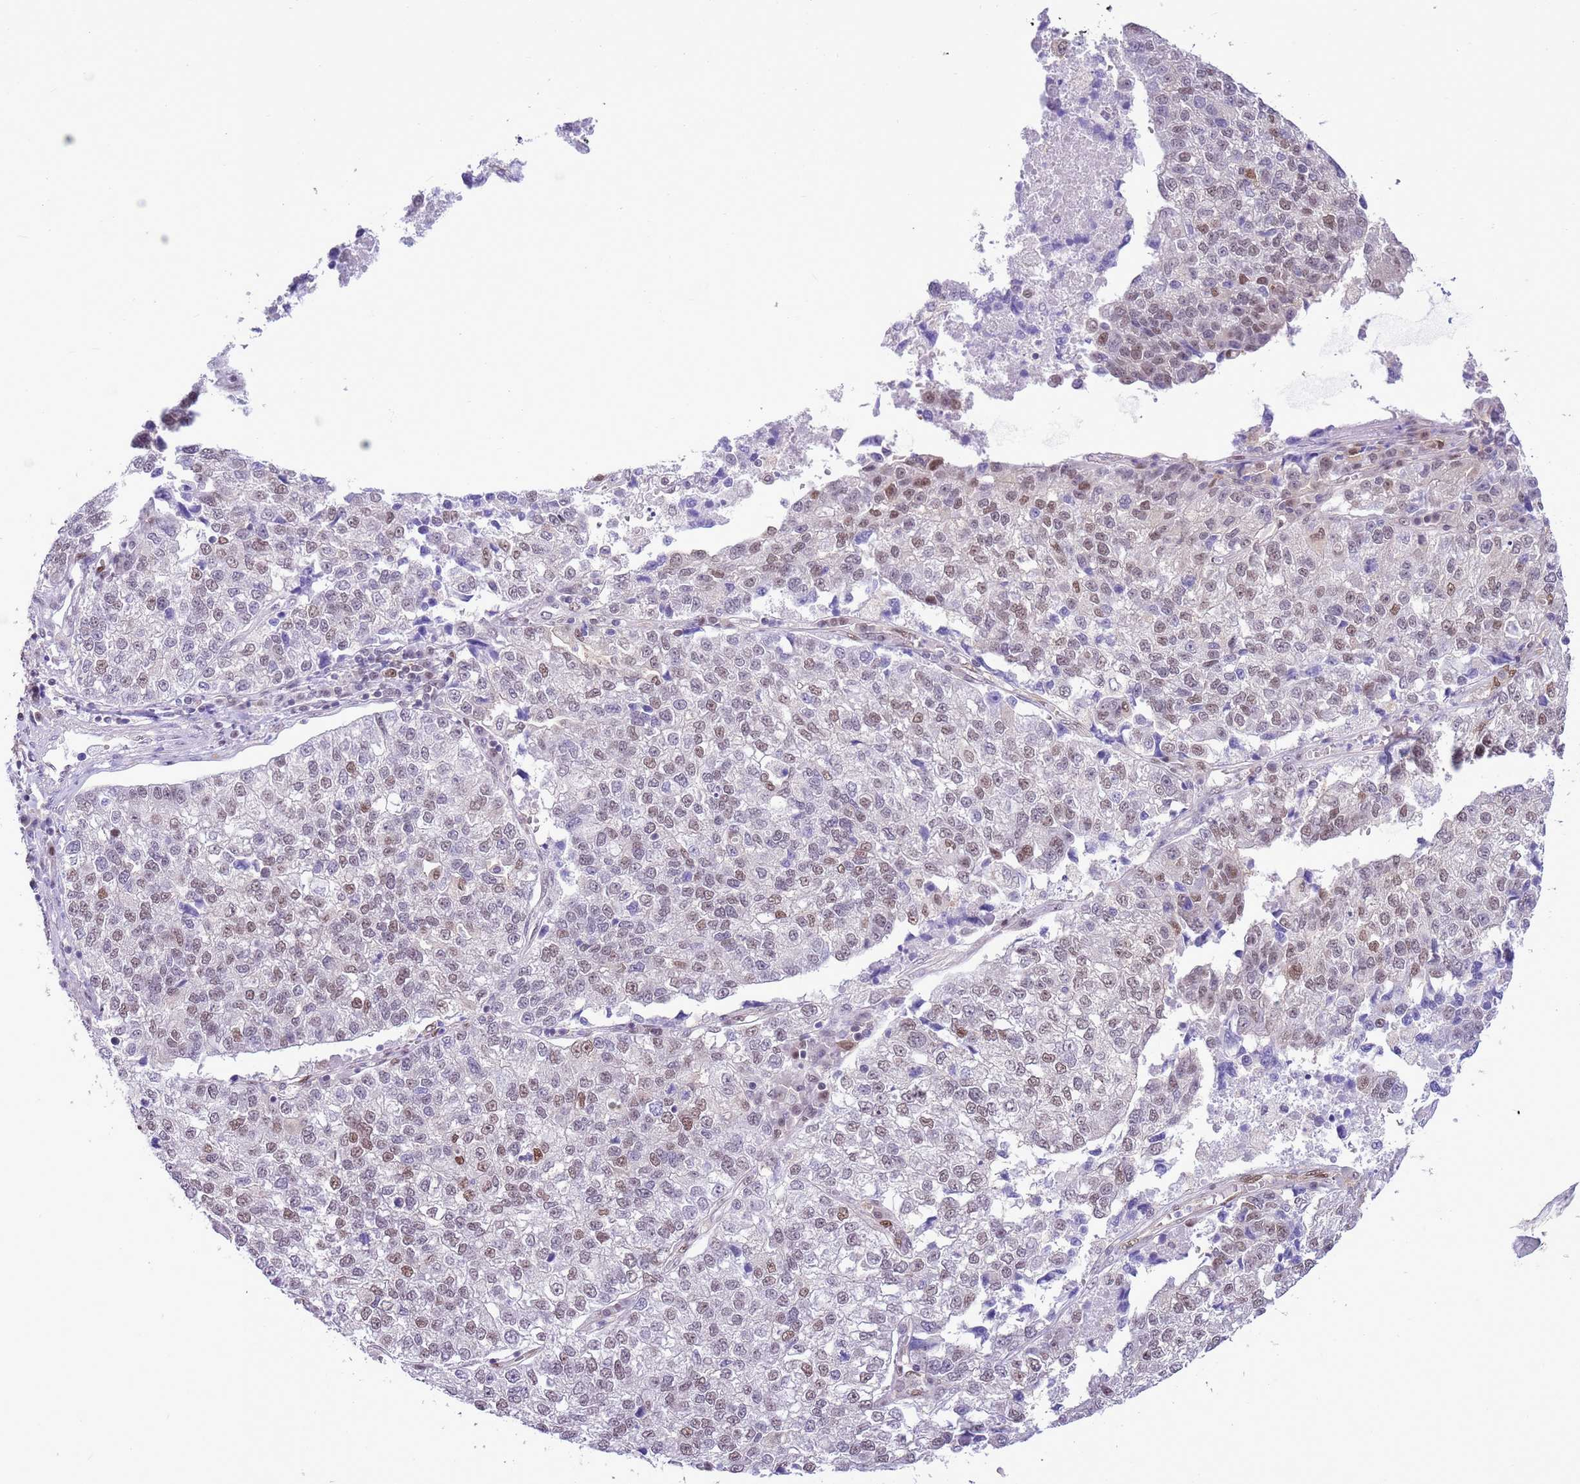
{"staining": {"intensity": "weak", "quantity": "25%-75%", "location": "nuclear"}, "tissue": "lung cancer", "cell_type": "Tumor cells", "image_type": "cancer", "snomed": [{"axis": "morphology", "description": "Adenocarcinoma, NOS"}, {"axis": "topography", "description": "Lung"}], "caption": "The photomicrograph reveals immunohistochemical staining of adenocarcinoma (lung). There is weak nuclear positivity is appreciated in approximately 25%-75% of tumor cells.", "gene": "DDI2", "patient": {"sex": "male", "age": 49}}